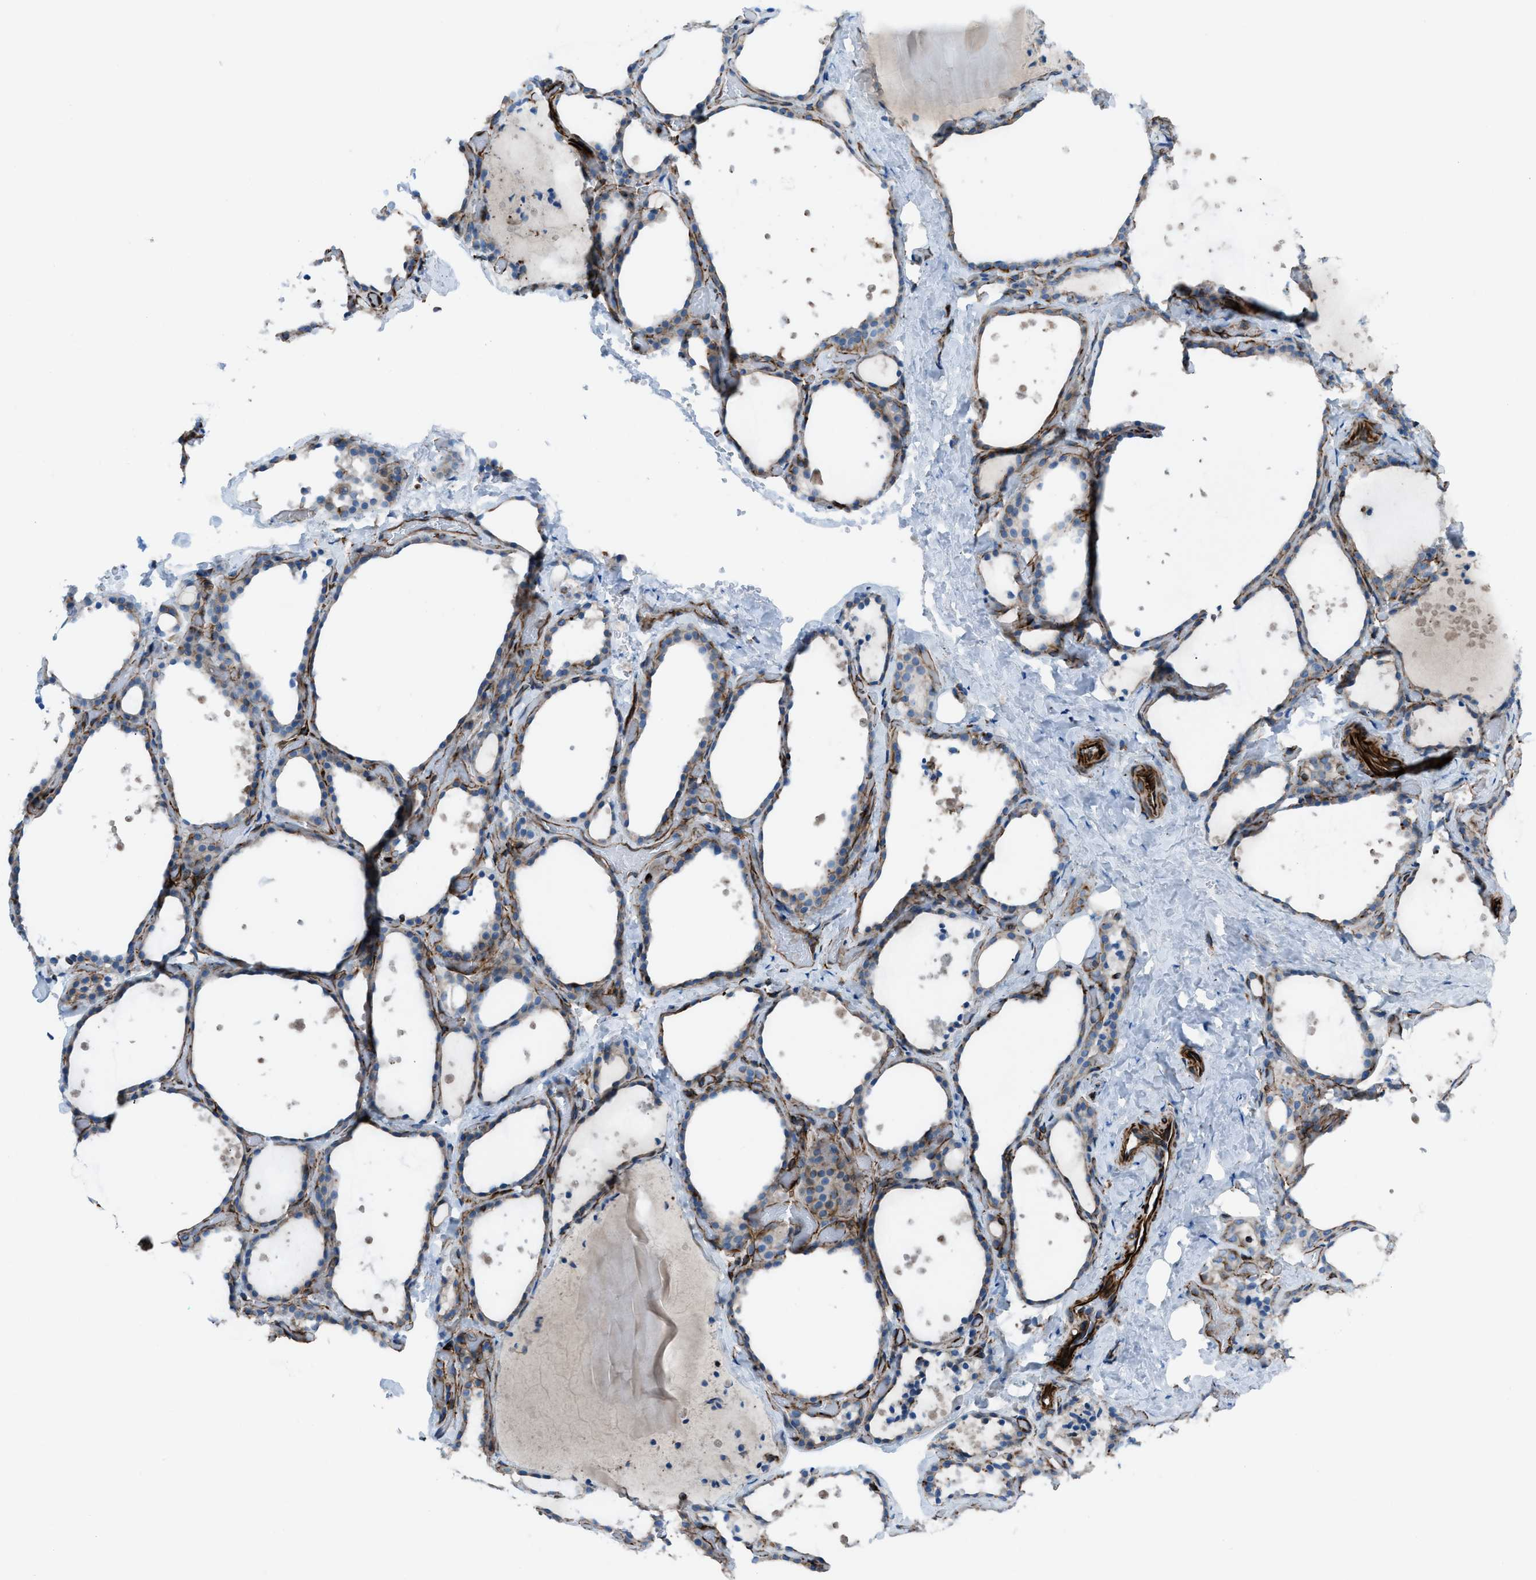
{"staining": {"intensity": "weak", "quantity": "25%-75%", "location": "cytoplasmic/membranous"}, "tissue": "thyroid gland", "cell_type": "Glandular cells", "image_type": "normal", "snomed": [{"axis": "morphology", "description": "Normal tissue, NOS"}, {"axis": "topography", "description": "Thyroid gland"}], "caption": "Immunohistochemical staining of normal thyroid gland displays 25%-75% levels of weak cytoplasmic/membranous protein staining in about 25%-75% of glandular cells.", "gene": "CABP7", "patient": {"sex": "female", "age": 44}}